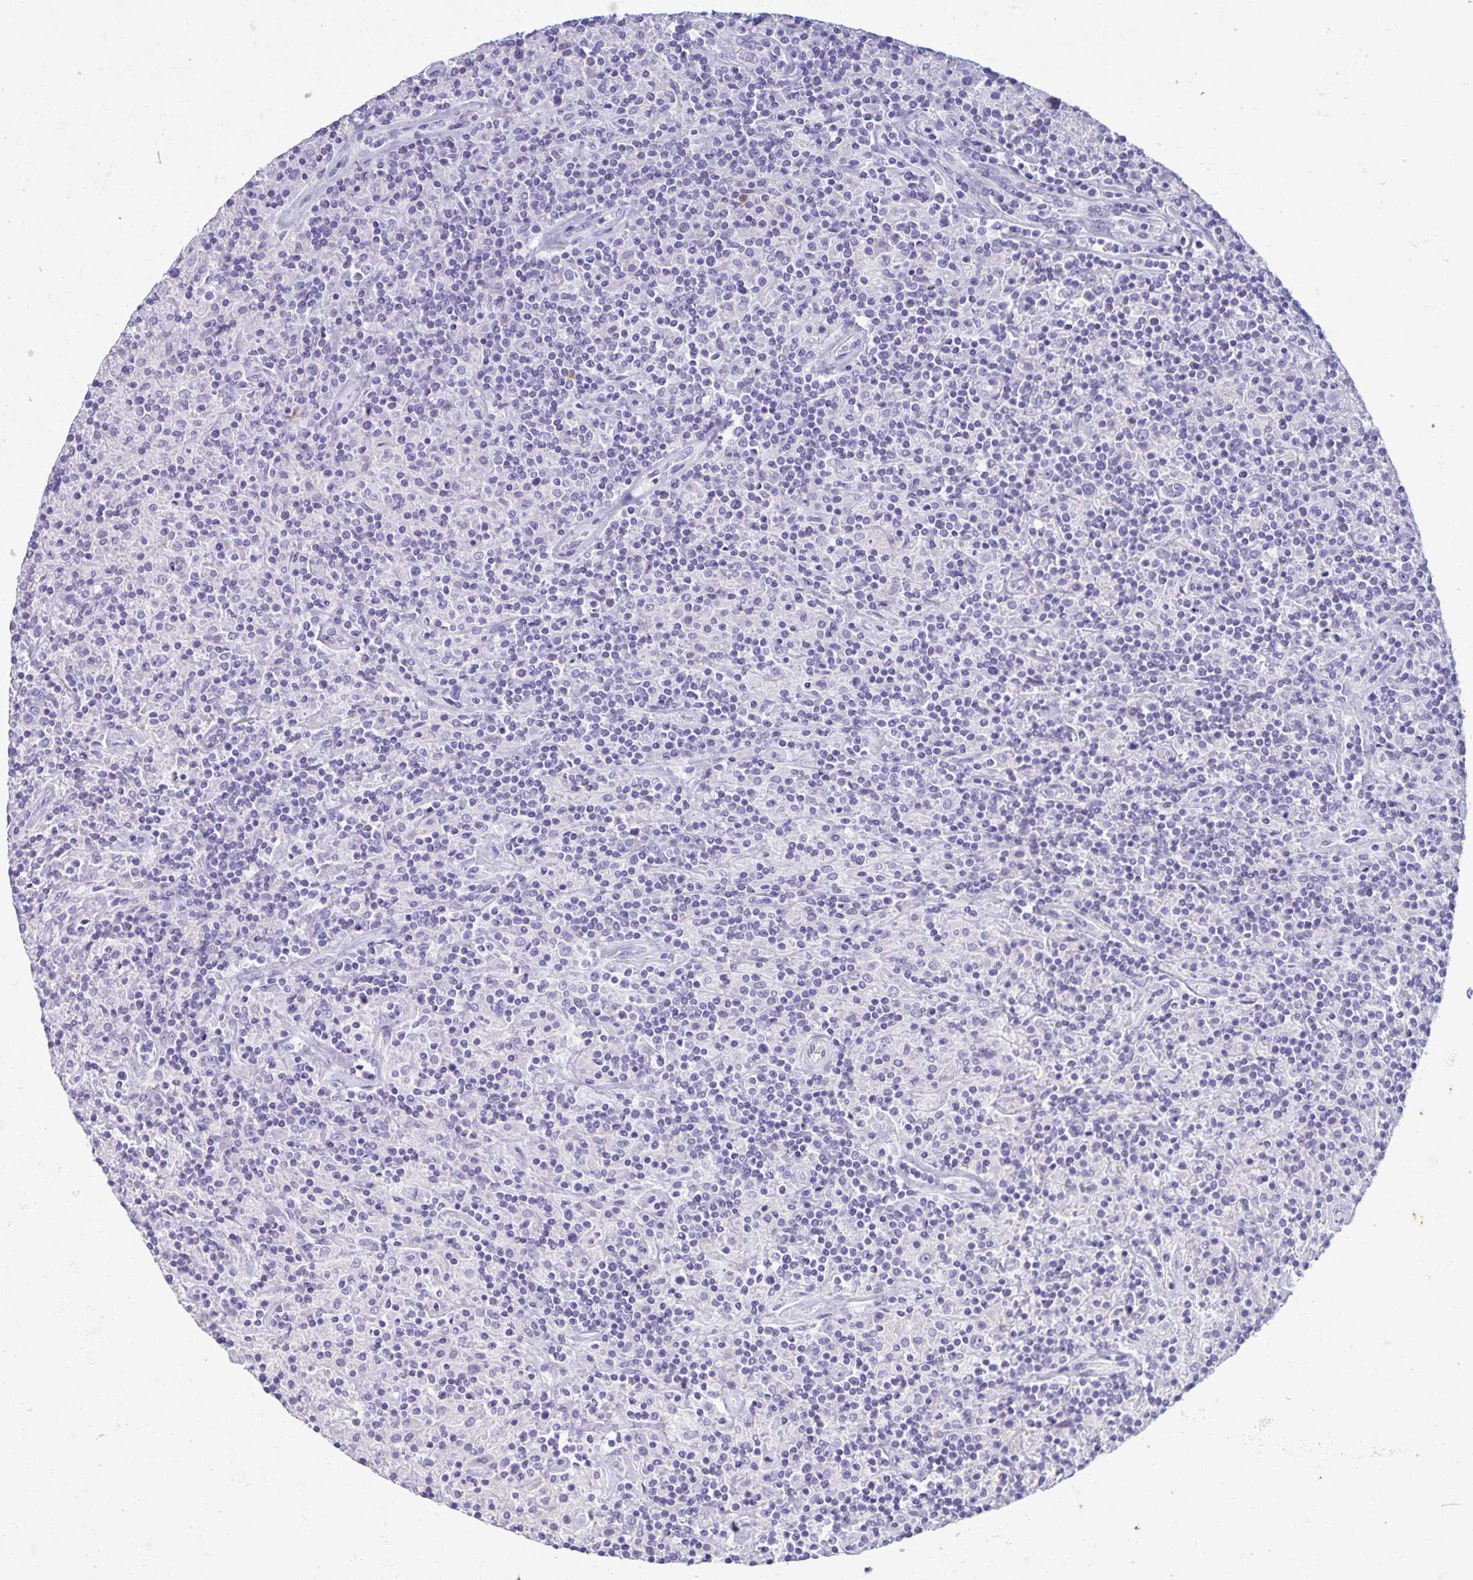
{"staining": {"intensity": "negative", "quantity": "none", "location": "none"}, "tissue": "lymphoma", "cell_type": "Tumor cells", "image_type": "cancer", "snomed": [{"axis": "morphology", "description": "Hodgkin's disease, NOS"}, {"axis": "topography", "description": "Lymph node"}], "caption": "DAB (3,3'-diaminobenzidine) immunohistochemical staining of human Hodgkin's disease displays no significant expression in tumor cells.", "gene": "IBTK", "patient": {"sex": "male", "age": 70}}